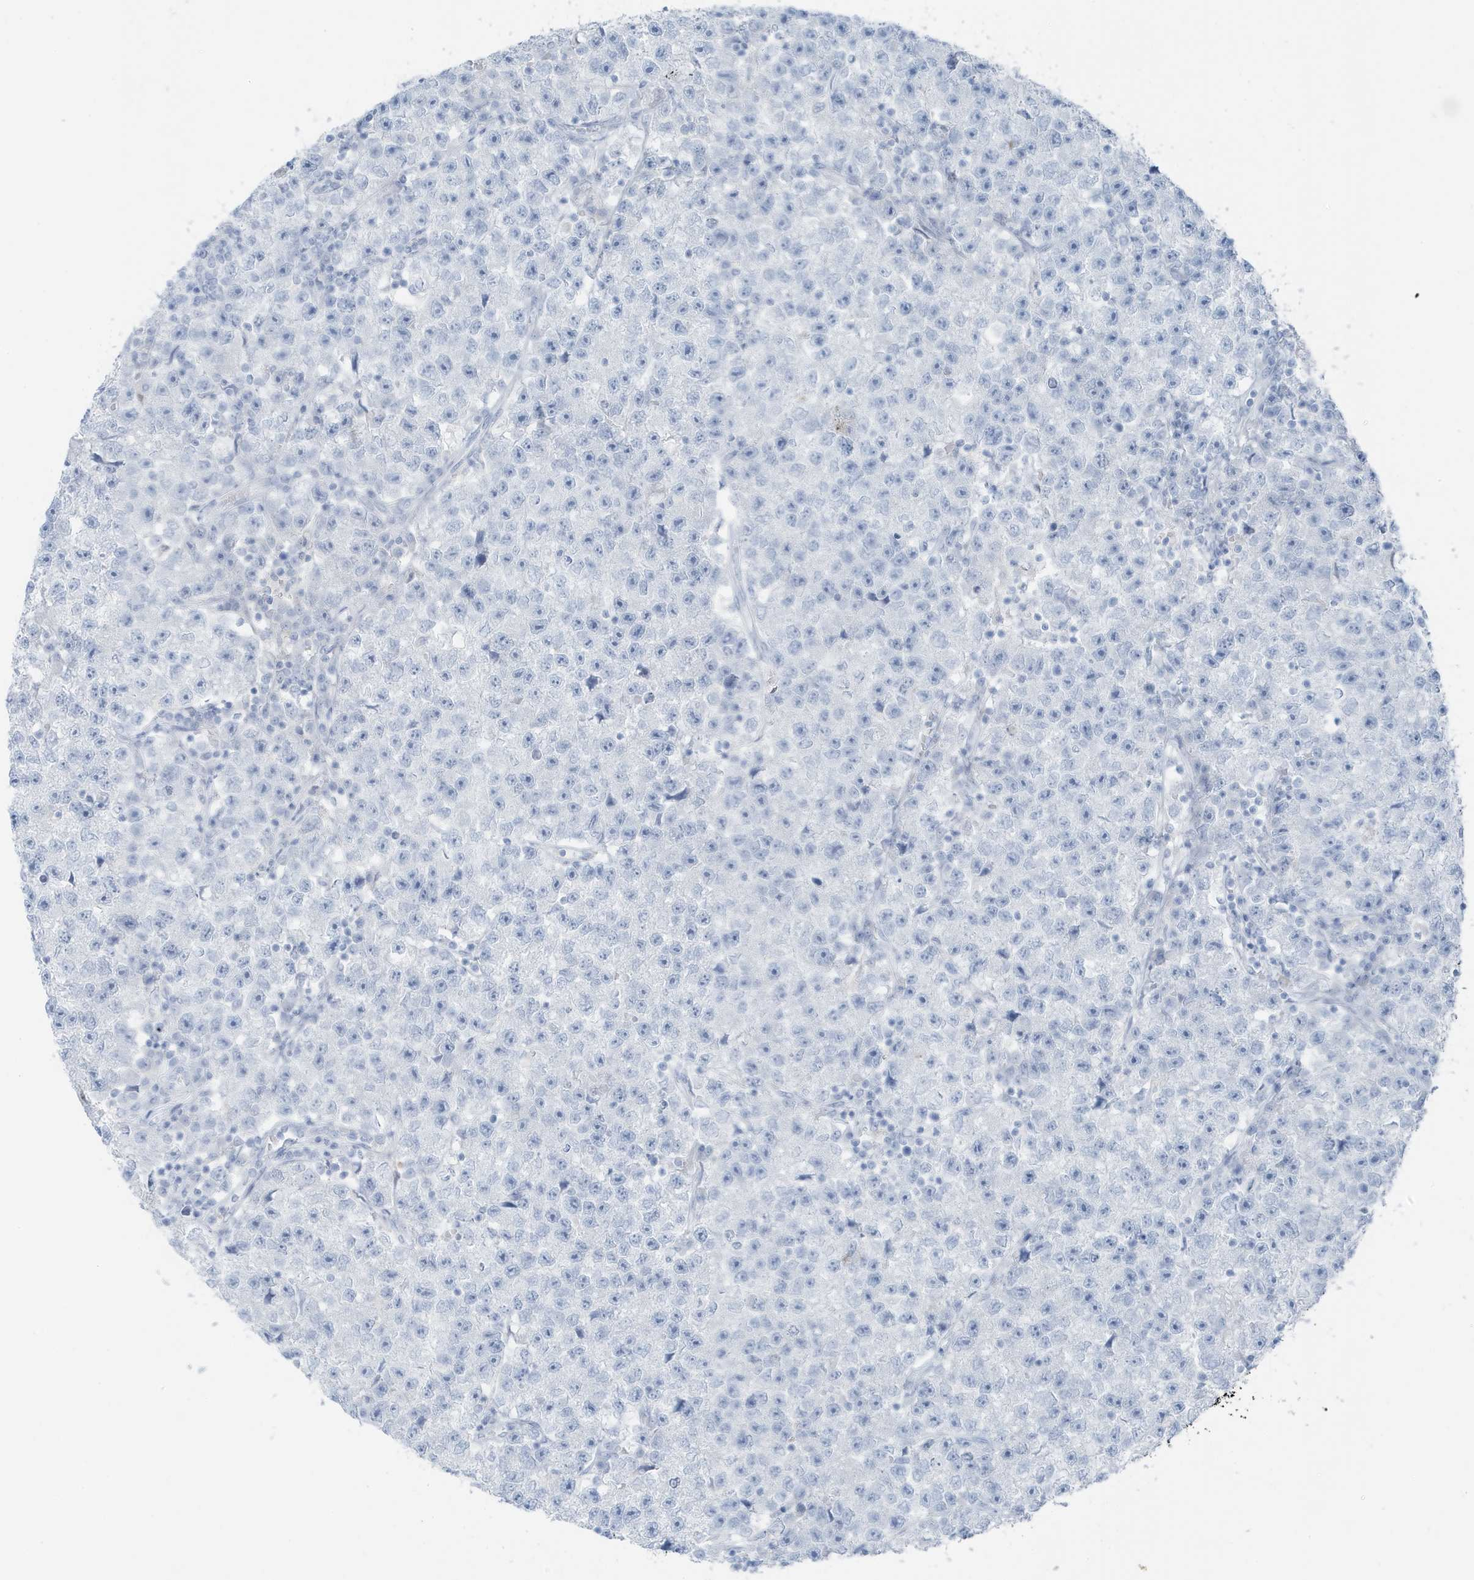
{"staining": {"intensity": "negative", "quantity": "none", "location": "none"}, "tissue": "testis cancer", "cell_type": "Tumor cells", "image_type": "cancer", "snomed": [{"axis": "morphology", "description": "Seminoma, NOS"}, {"axis": "topography", "description": "Testis"}], "caption": "Immunohistochemistry of human testis cancer (seminoma) displays no expression in tumor cells. Brightfield microscopy of immunohistochemistry (IHC) stained with DAB (3,3'-diaminobenzidine) (brown) and hematoxylin (blue), captured at high magnification.", "gene": "ZFP64", "patient": {"sex": "male", "age": 22}}